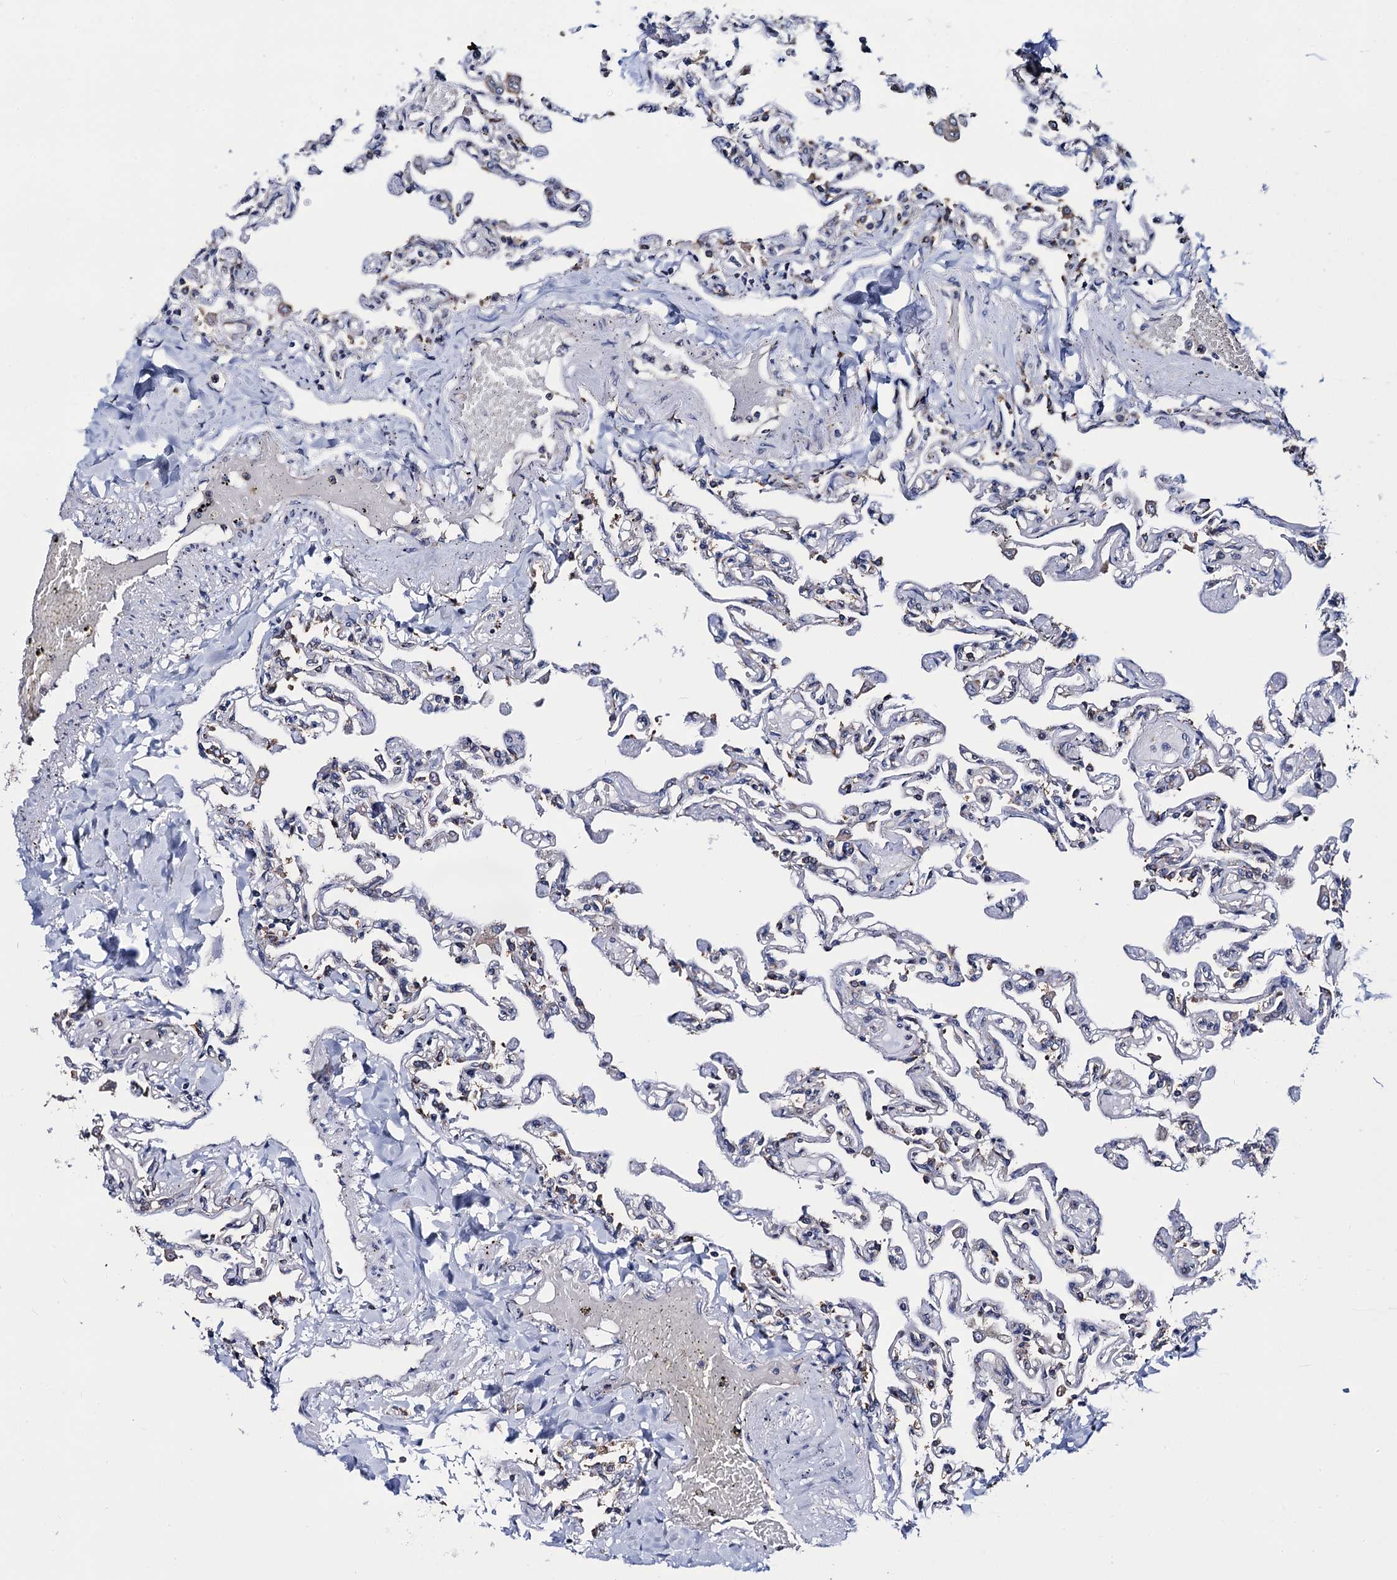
{"staining": {"intensity": "negative", "quantity": "none", "location": "none"}, "tissue": "lung", "cell_type": "Alveolar cells", "image_type": "normal", "snomed": [{"axis": "morphology", "description": "Normal tissue, NOS"}, {"axis": "topography", "description": "Lung"}], "caption": "Immunohistochemistry of normal lung displays no positivity in alveolar cells.", "gene": "PGLS", "patient": {"sex": "male", "age": 21}}